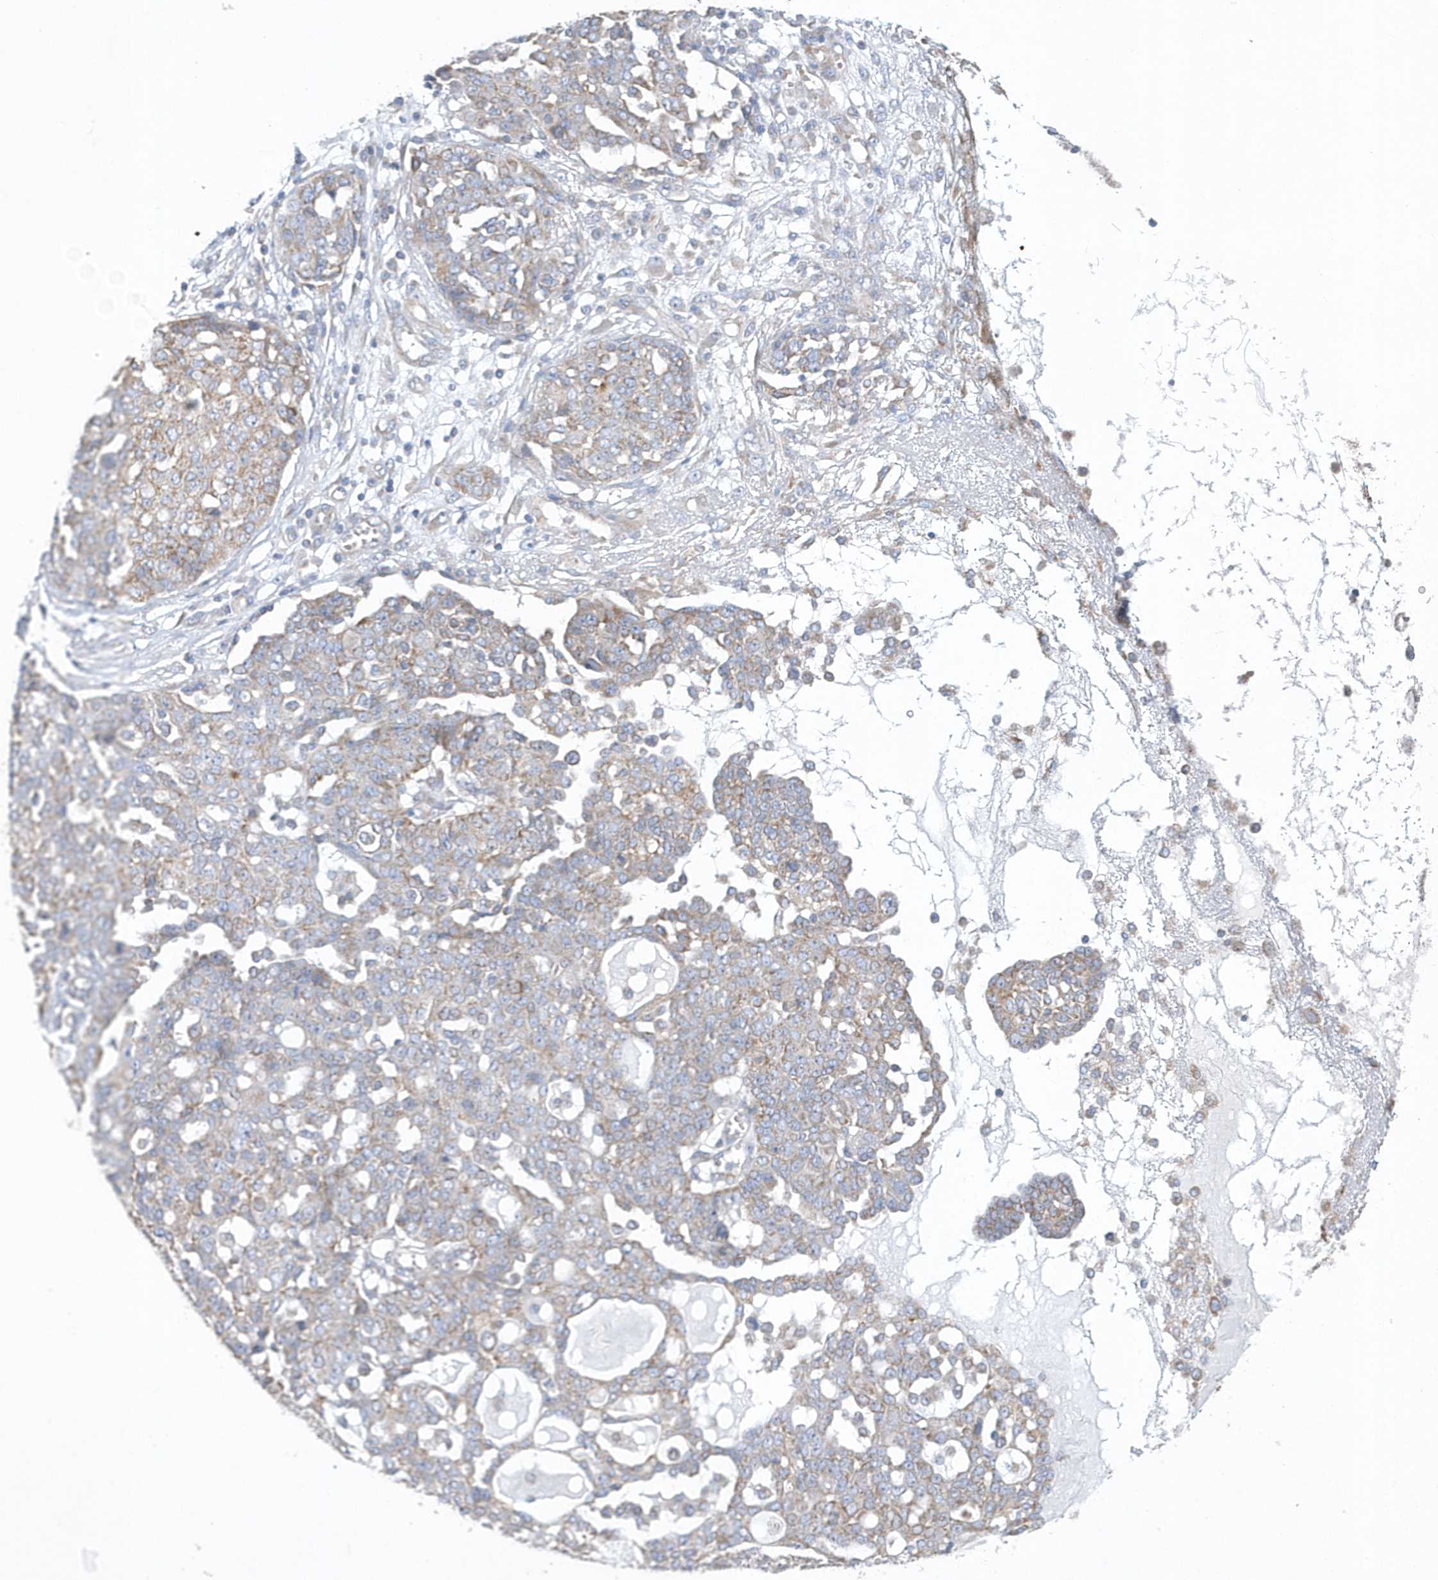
{"staining": {"intensity": "moderate", "quantity": "25%-75%", "location": "cytoplasmic/membranous"}, "tissue": "ovarian cancer", "cell_type": "Tumor cells", "image_type": "cancer", "snomed": [{"axis": "morphology", "description": "Cystadenocarcinoma, serous, NOS"}, {"axis": "topography", "description": "Soft tissue"}, {"axis": "topography", "description": "Ovary"}], "caption": "About 25%-75% of tumor cells in human ovarian cancer display moderate cytoplasmic/membranous protein positivity as visualized by brown immunohistochemical staining.", "gene": "SPATA5", "patient": {"sex": "female", "age": 57}}